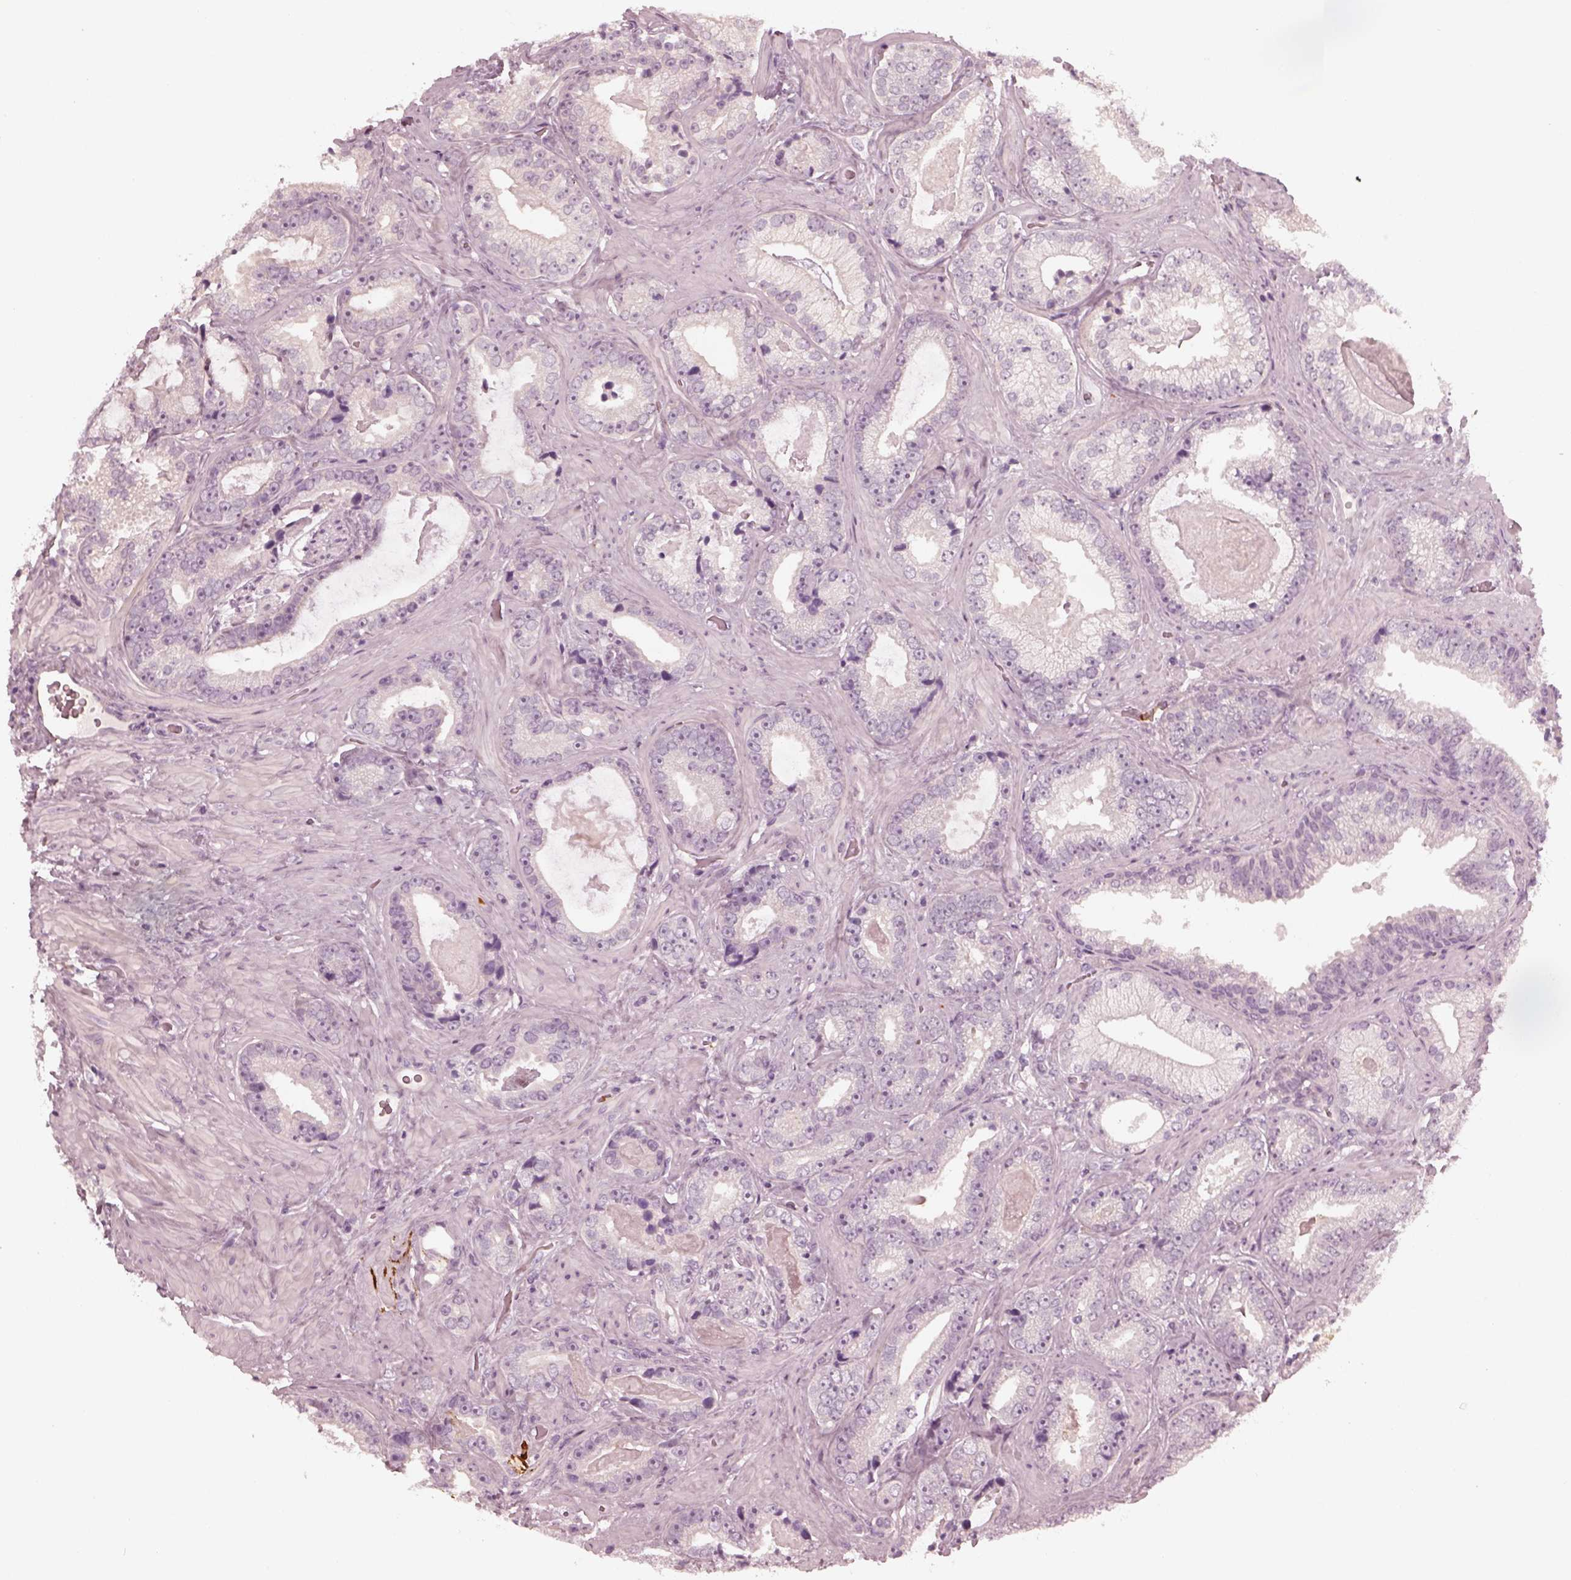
{"staining": {"intensity": "negative", "quantity": "none", "location": "none"}, "tissue": "prostate cancer", "cell_type": "Tumor cells", "image_type": "cancer", "snomed": [{"axis": "morphology", "description": "Adenocarcinoma, Low grade"}, {"axis": "topography", "description": "Prostate"}], "caption": "Human low-grade adenocarcinoma (prostate) stained for a protein using immunohistochemistry (IHC) shows no expression in tumor cells.", "gene": "CHIT1", "patient": {"sex": "male", "age": 61}}